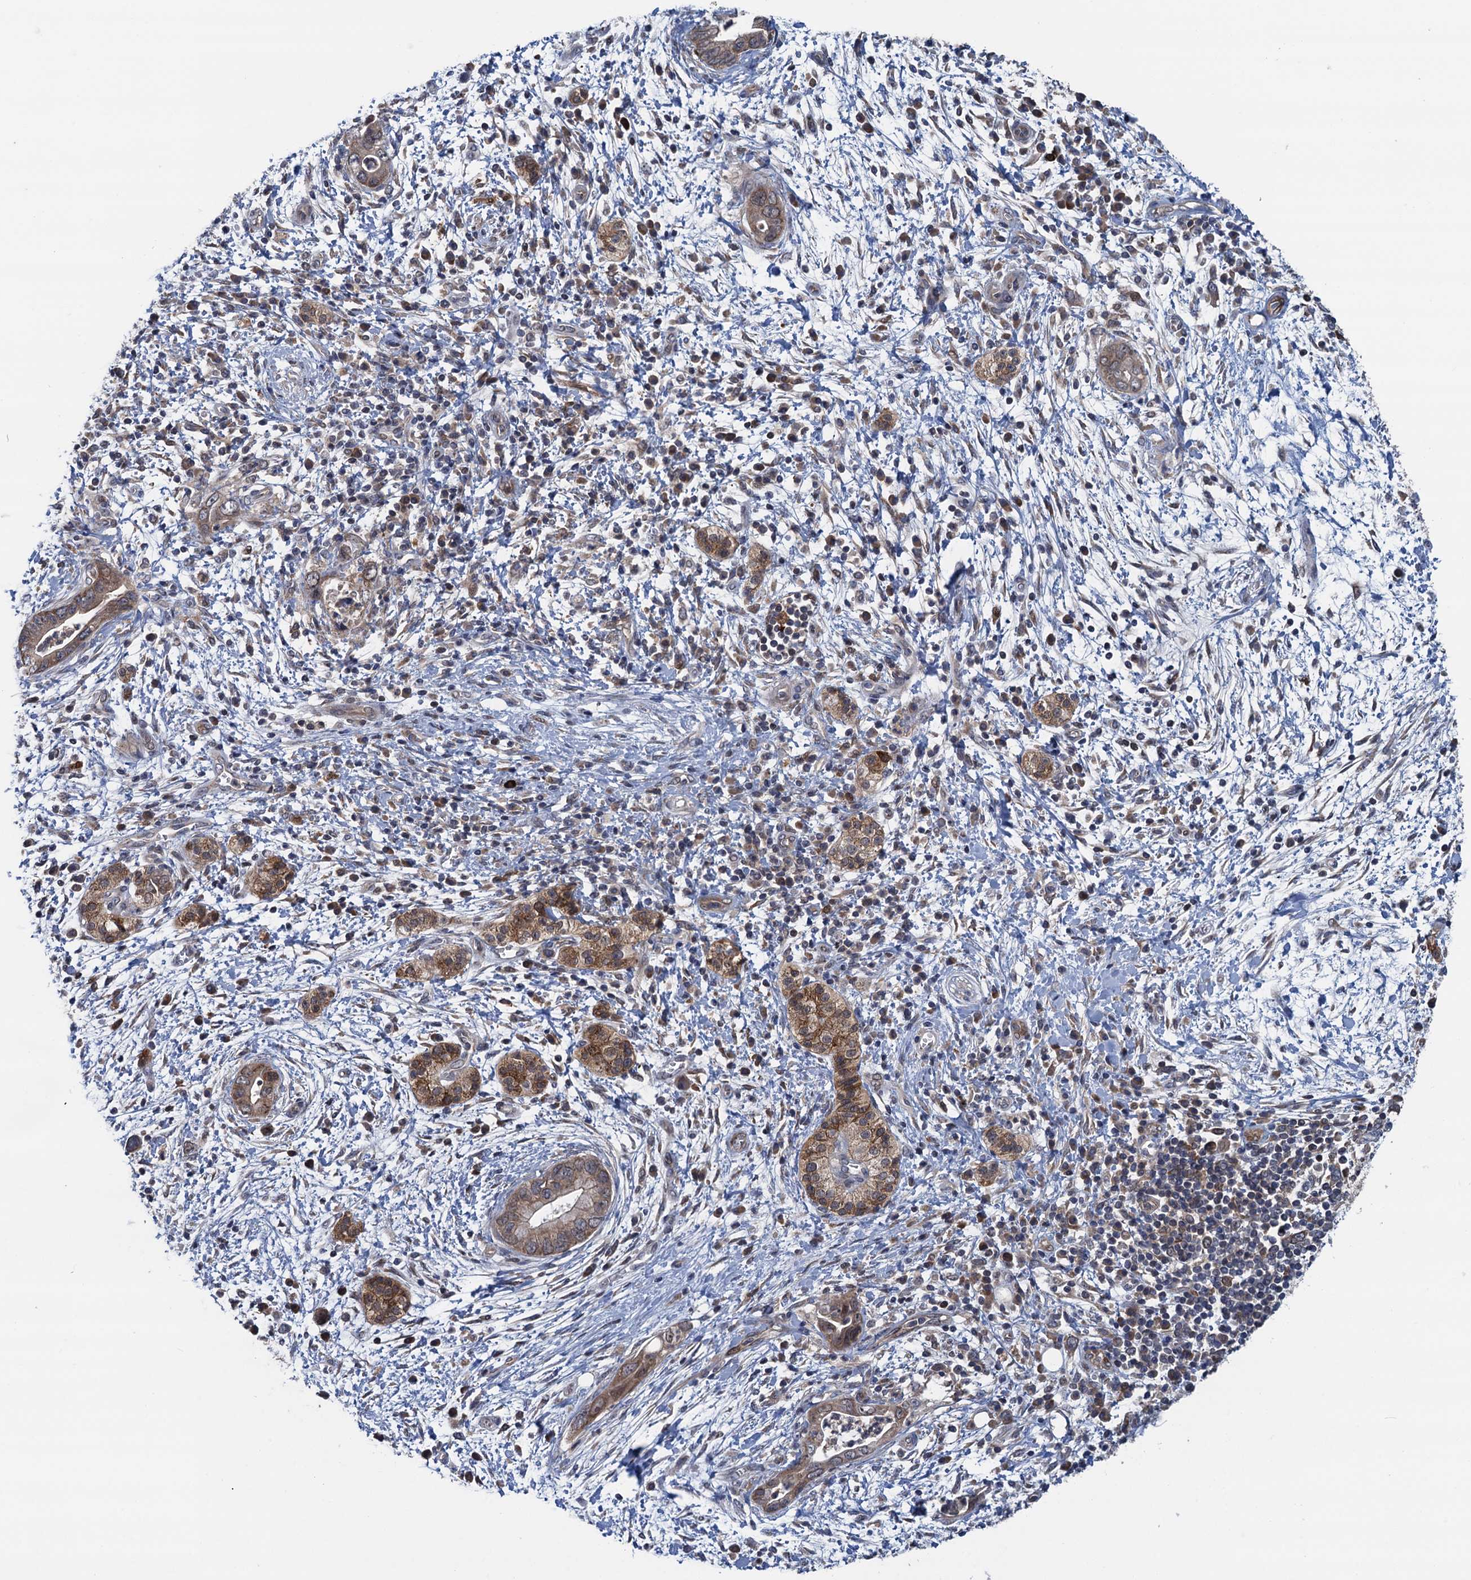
{"staining": {"intensity": "moderate", "quantity": ">75%", "location": "cytoplasmic/membranous"}, "tissue": "pancreatic cancer", "cell_type": "Tumor cells", "image_type": "cancer", "snomed": [{"axis": "morphology", "description": "Adenocarcinoma, NOS"}, {"axis": "topography", "description": "Pancreas"}], "caption": "Protein positivity by immunohistochemistry shows moderate cytoplasmic/membranous staining in approximately >75% of tumor cells in pancreatic cancer.", "gene": "CNTN5", "patient": {"sex": "male", "age": 75}}